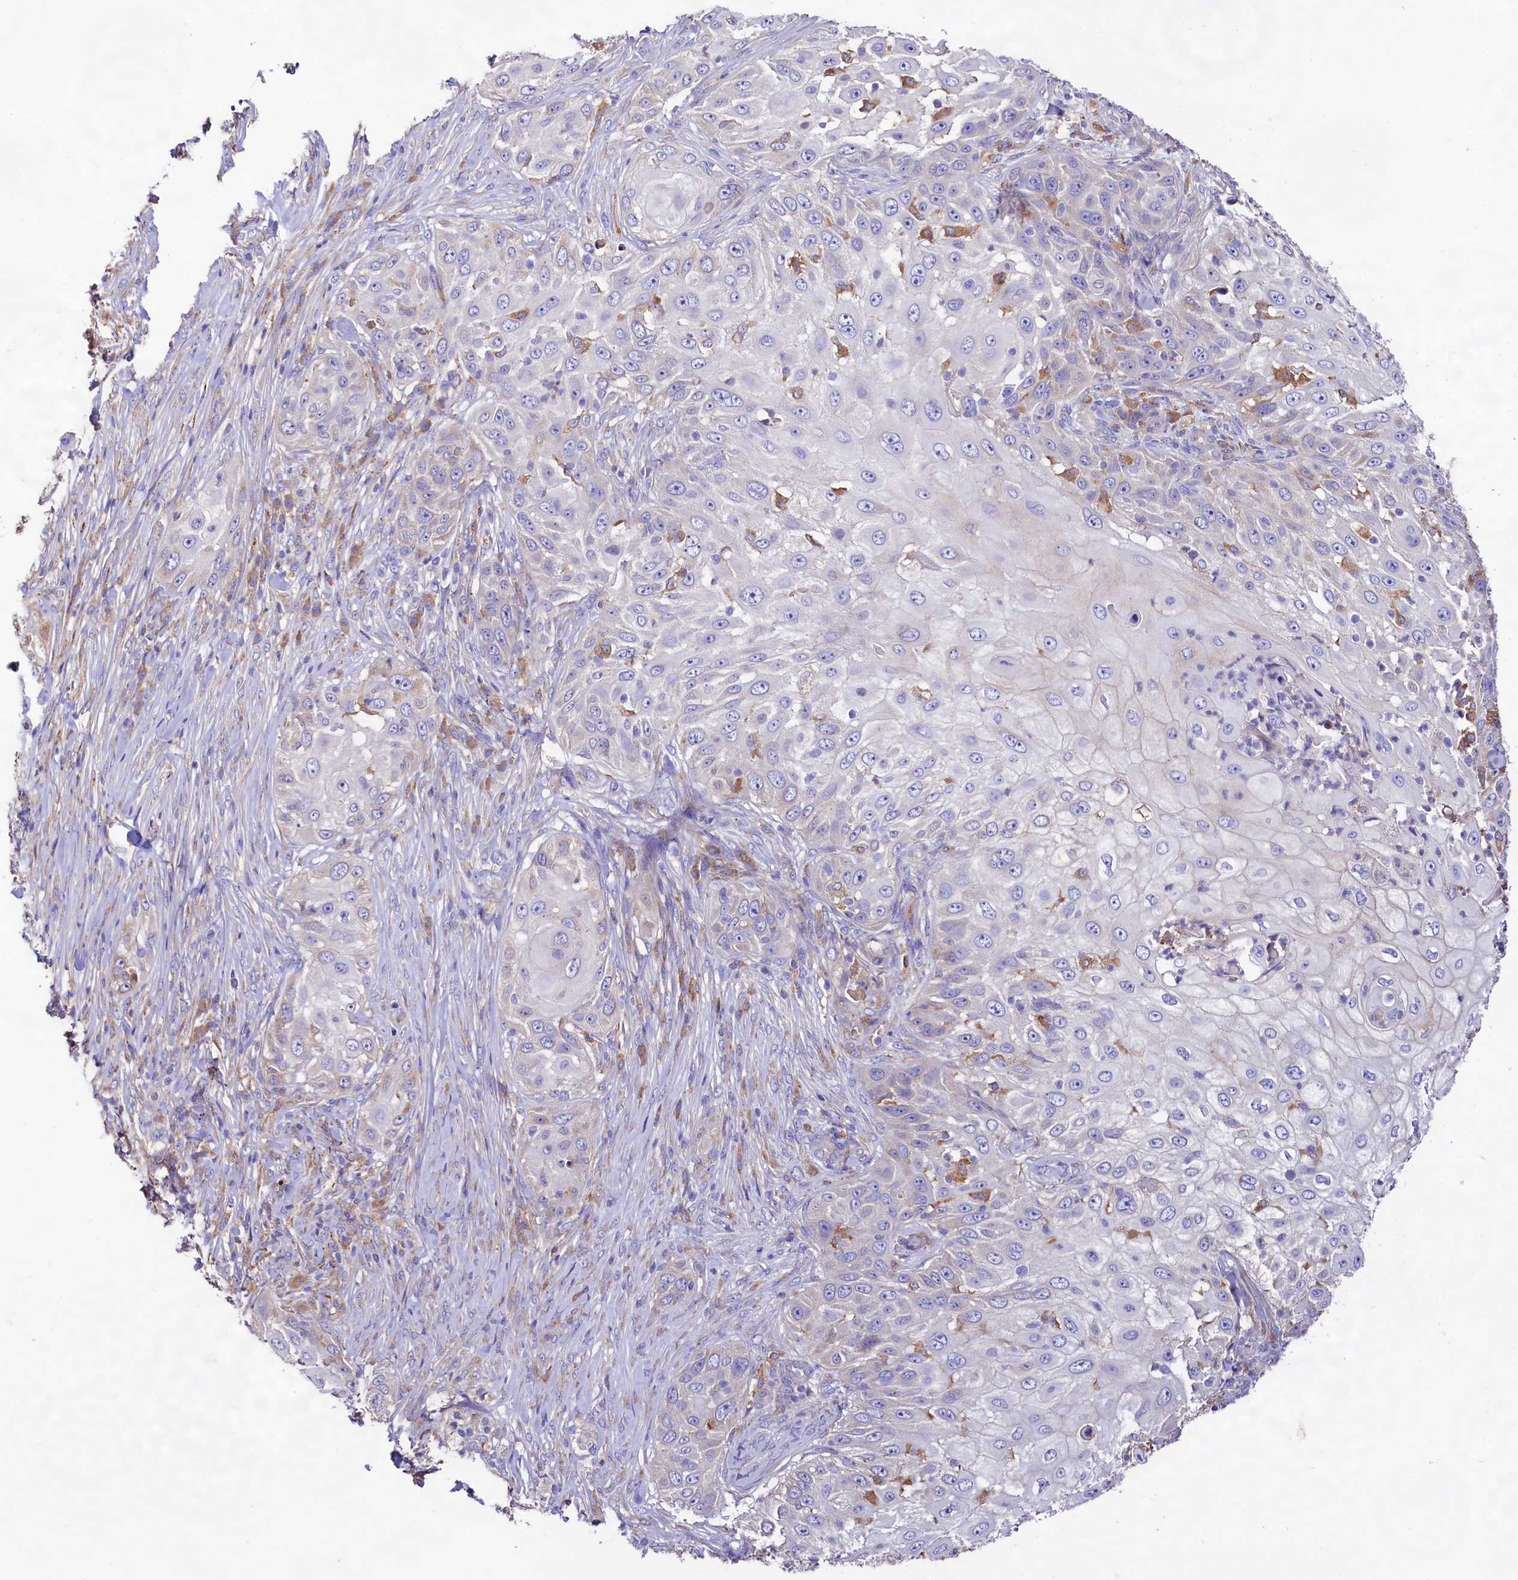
{"staining": {"intensity": "negative", "quantity": "none", "location": "none"}, "tissue": "skin cancer", "cell_type": "Tumor cells", "image_type": "cancer", "snomed": [{"axis": "morphology", "description": "Squamous cell carcinoma, NOS"}, {"axis": "topography", "description": "Skin"}], "caption": "The immunohistochemistry (IHC) photomicrograph has no significant expression in tumor cells of skin squamous cell carcinoma tissue.", "gene": "DMXL2", "patient": {"sex": "female", "age": 44}}